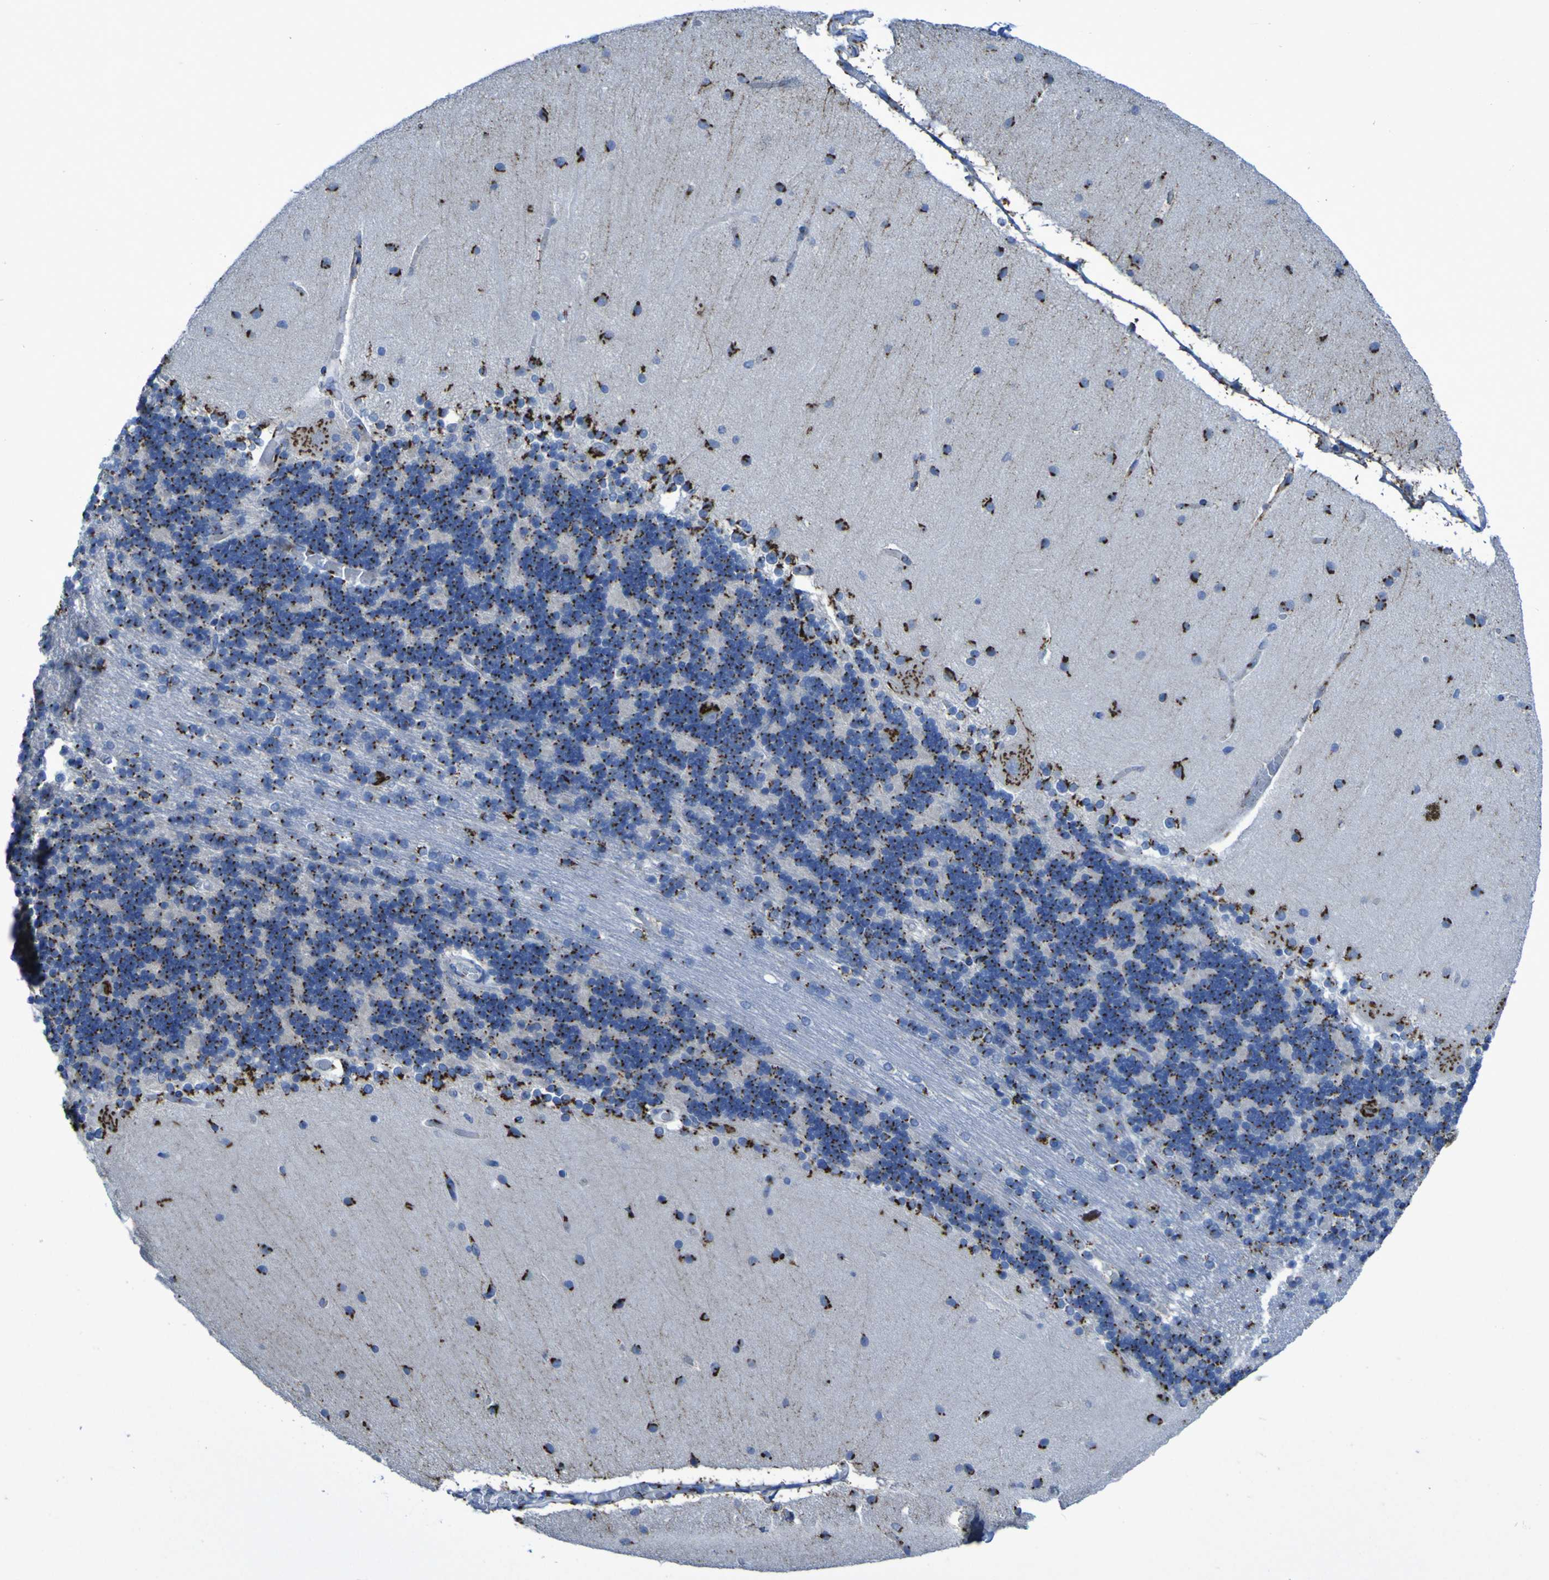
{"staining": {"intensity": "strong", "quantity": ">75%", "location": "cytoplasmic/membranous"}, "tissue": "cerebellum", "cell_type": "Cells in granular layer", "image_type": "normal", "snomed": [{"axis": "morphology", "description": "Normal tissue, NOS"}, {"axis": "topography", "description": "Cerebellum"}], "caption": "Benign cerebellum shows strong cytoplasmic/membranous expression in about >75% of cells in granular layer, visualized by immunohistochemistry. (Brightfield microscopy of DAB IHC at high magnification).", "gene": "GOLM1", "patient": {"sex": "female", "age": 54}}